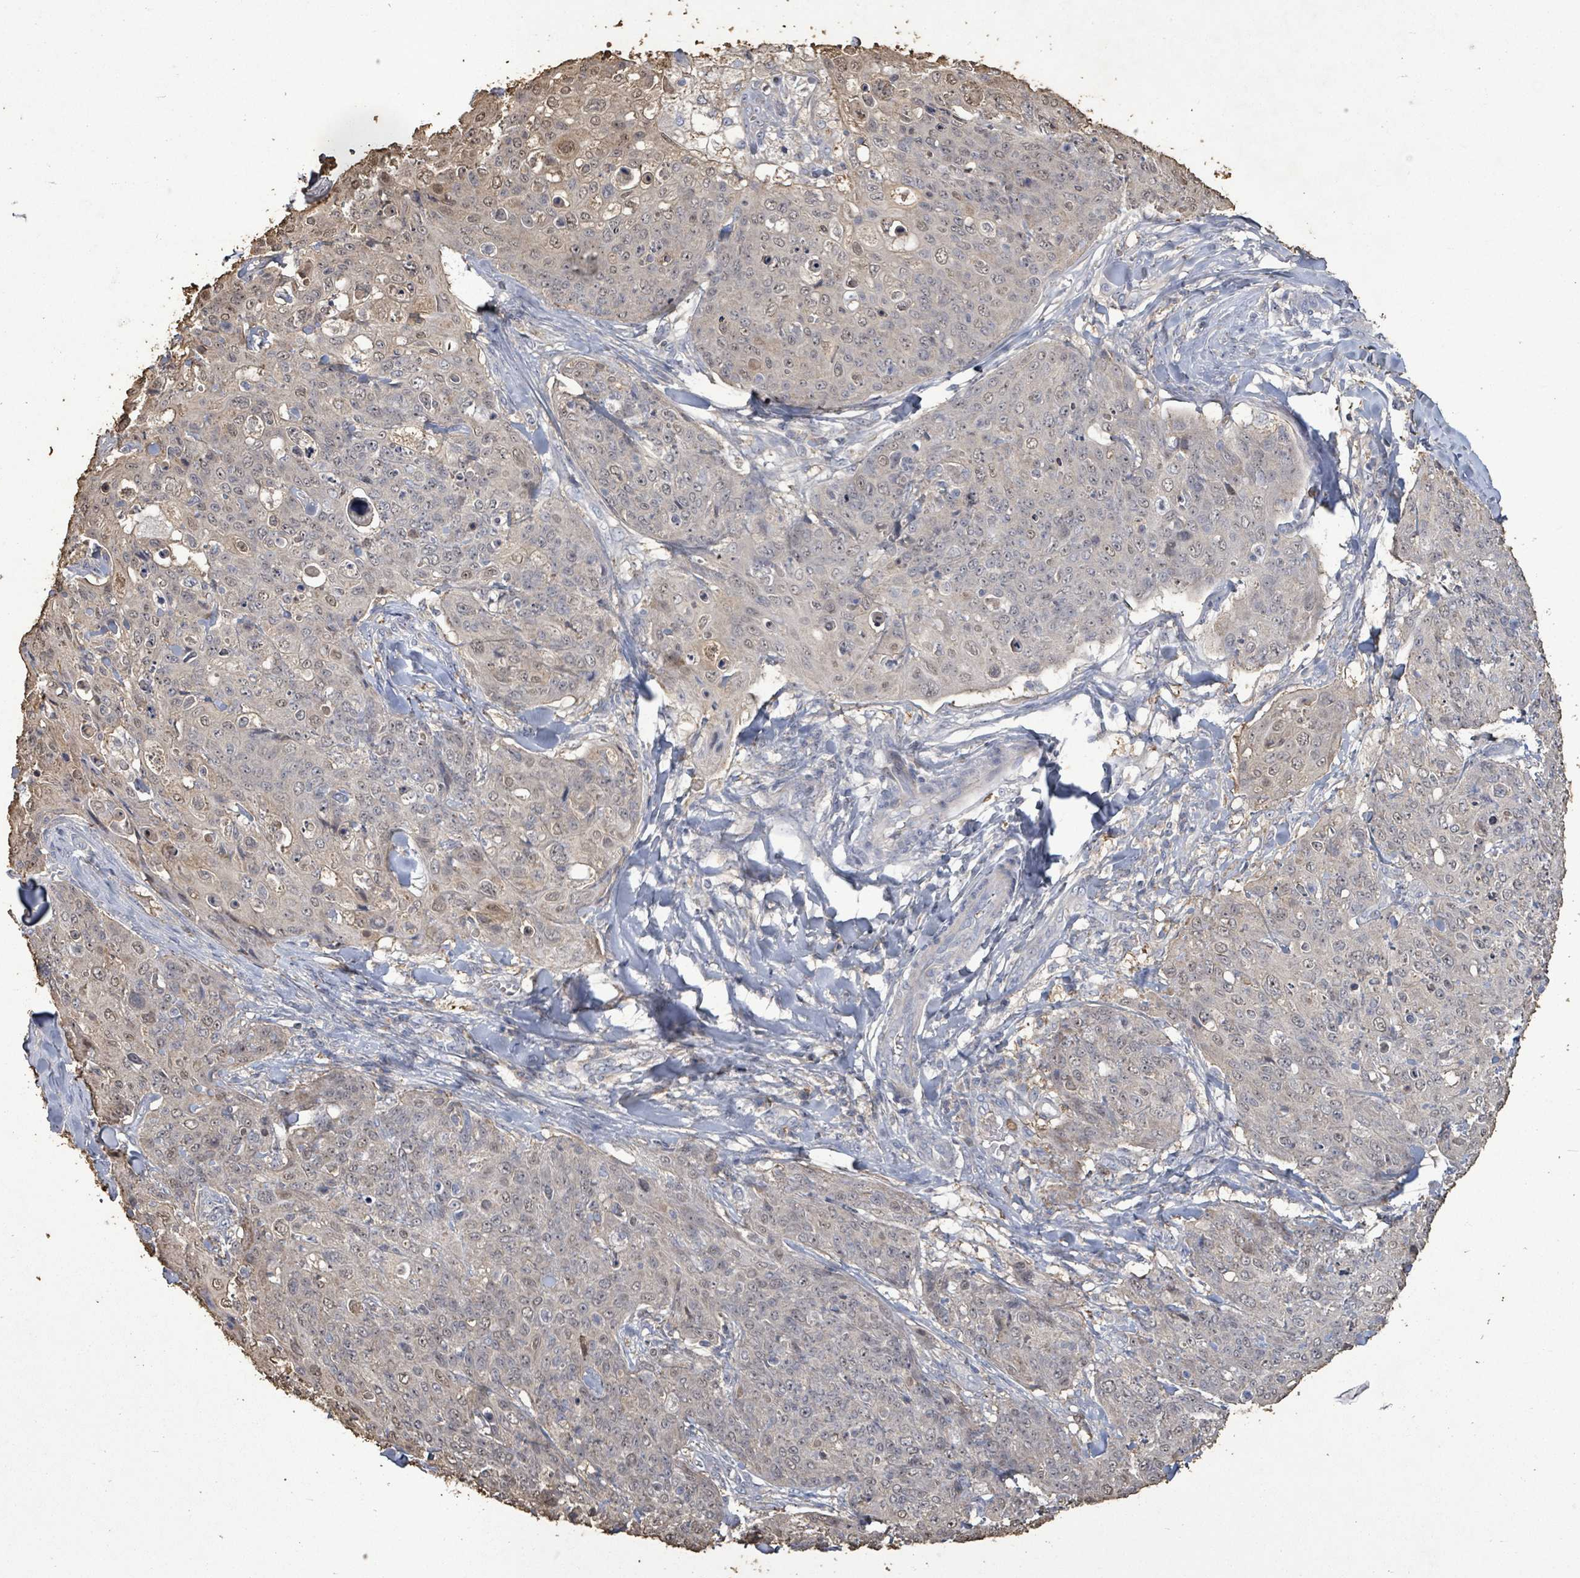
{"staining": {"intensity": "weak", "quantity": "25%-75%", "location": "nuclear"}, "tissue": "skin cancer", "cell_type": "Tumor cells", "image_type": "cancer", "snomed": [{"axis": "morphology", "description": "Squamous cell carcinoma, NOS"}, {"axis": "topography", "description": "Skin"}, {"axis": "topography", "description": "Vulva"}], "caption": "Human skin squamous cell carcinoma stained for a protein (brown) reveals weak nuclear positive expression in approximately 25%-75% of tumor cells.", "gene": "FAM210A", "patient": {"sex": "female", "age": 85}}